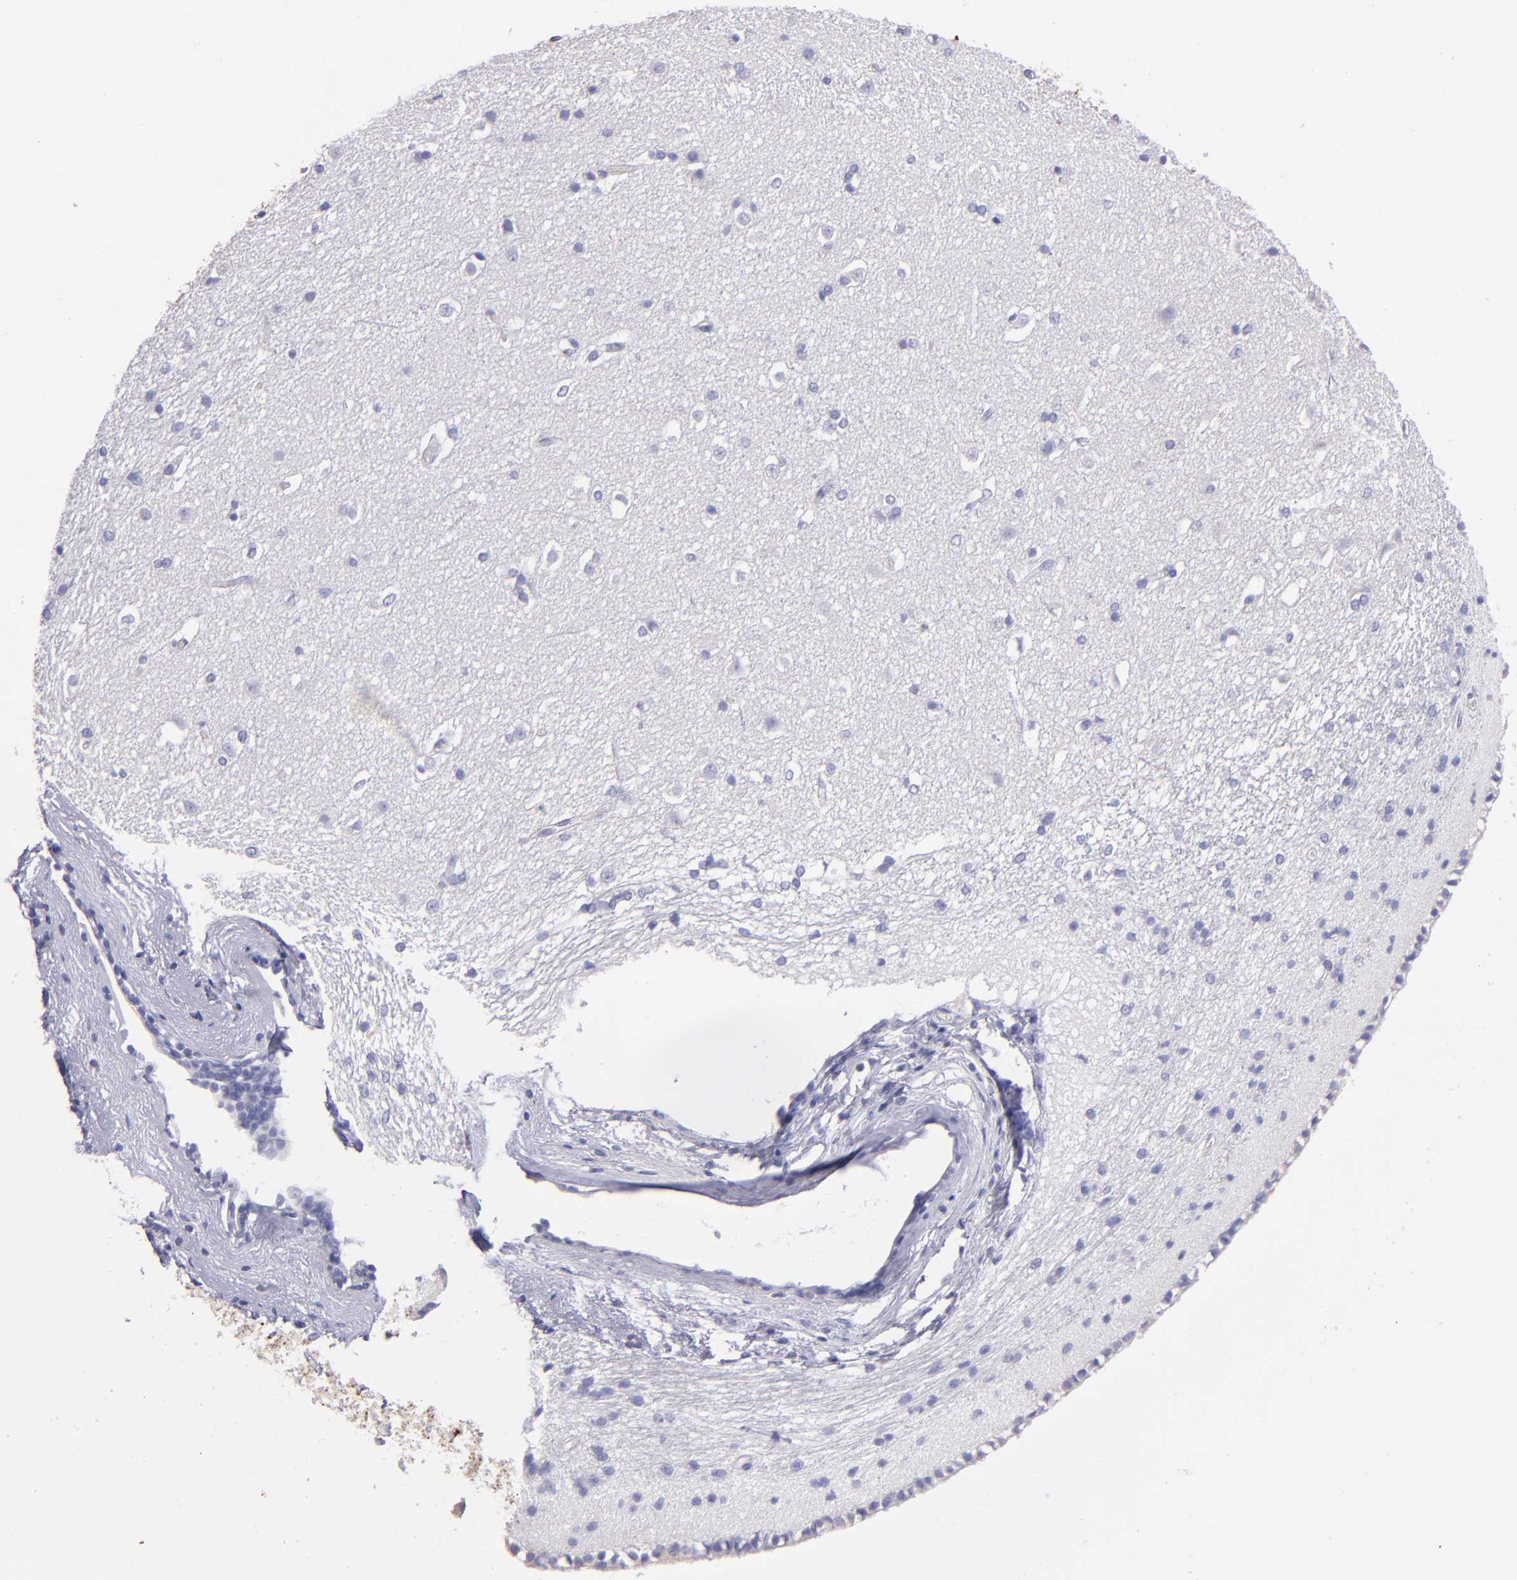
{"staining": {"intensity": "negative", "quantity": "none", "location": "none"}, "tissue": "caudate", "cell_type": "Glial cells", "image_type": "normal", "snomed": [{"axis": "morphology", "description": "Normal tissue, NOS"}, {"axis": "topography", "description": "Lateral ventricle wall"}], "caption": "This photomicrograph is of normal caudate stained with immunohistochemistry to label a protein in brown with the nuclei are counter-stained blue. There is no positivity in glial cells.", "gene": "TG", "patient": {"sex": "female", "age": 19}}